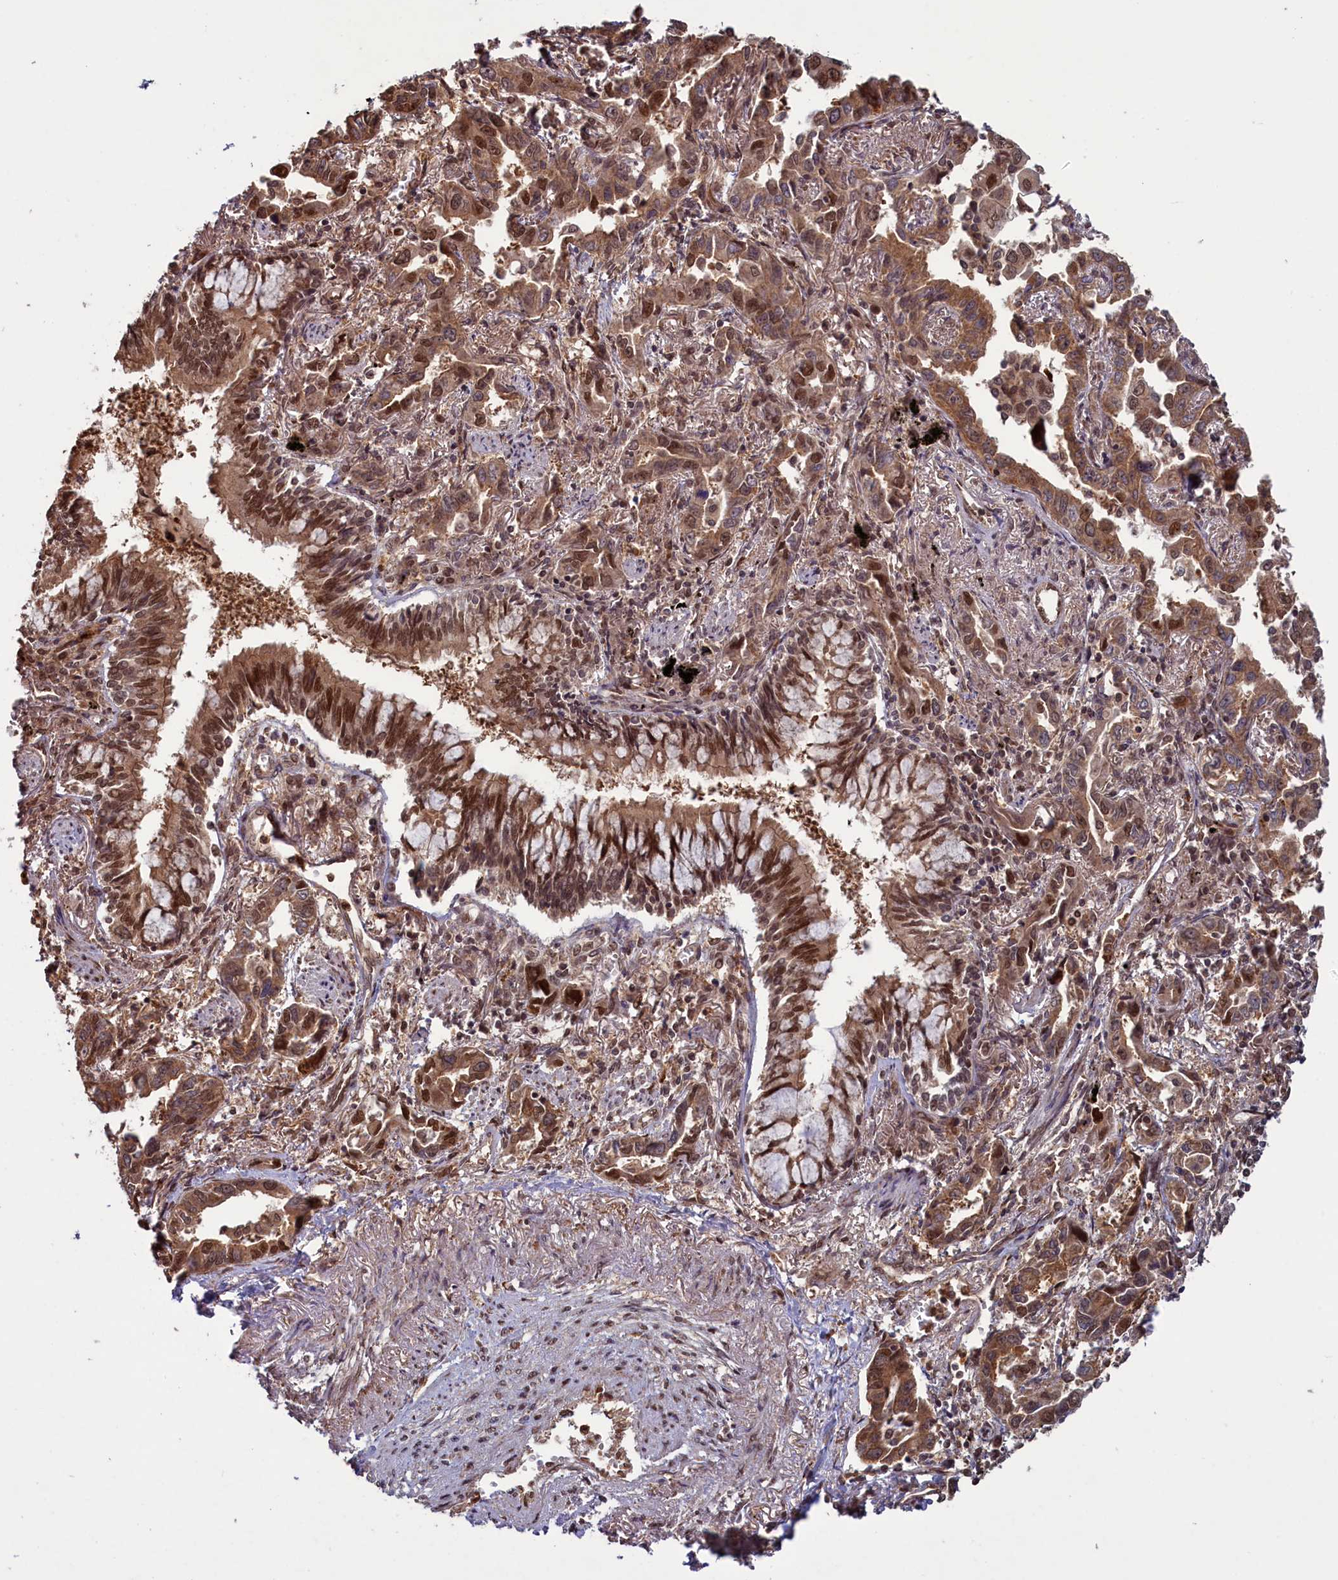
{"staining": {"intensity": "moderate", "quantity": ">75%", "location": "cytoplasmic/membranous,nuclear"}, "tissue": "lung cancer", "cell_type": "Tumor cells", "image_type": "cancer", "snomed": [{"axis": "morphology", "description": "Adenocarcinoma, NOS"}, {"axis": "topography", "description": "Lung"}], "caption": "Tumor cells reveal medium levels of moderate cytoplasmic/membranous and nuclear positivity in approximately >75% of cells in adenocarcinoma (lung).", "gene": "NAE1", "patient": {"sex": "male", "age": 67}}